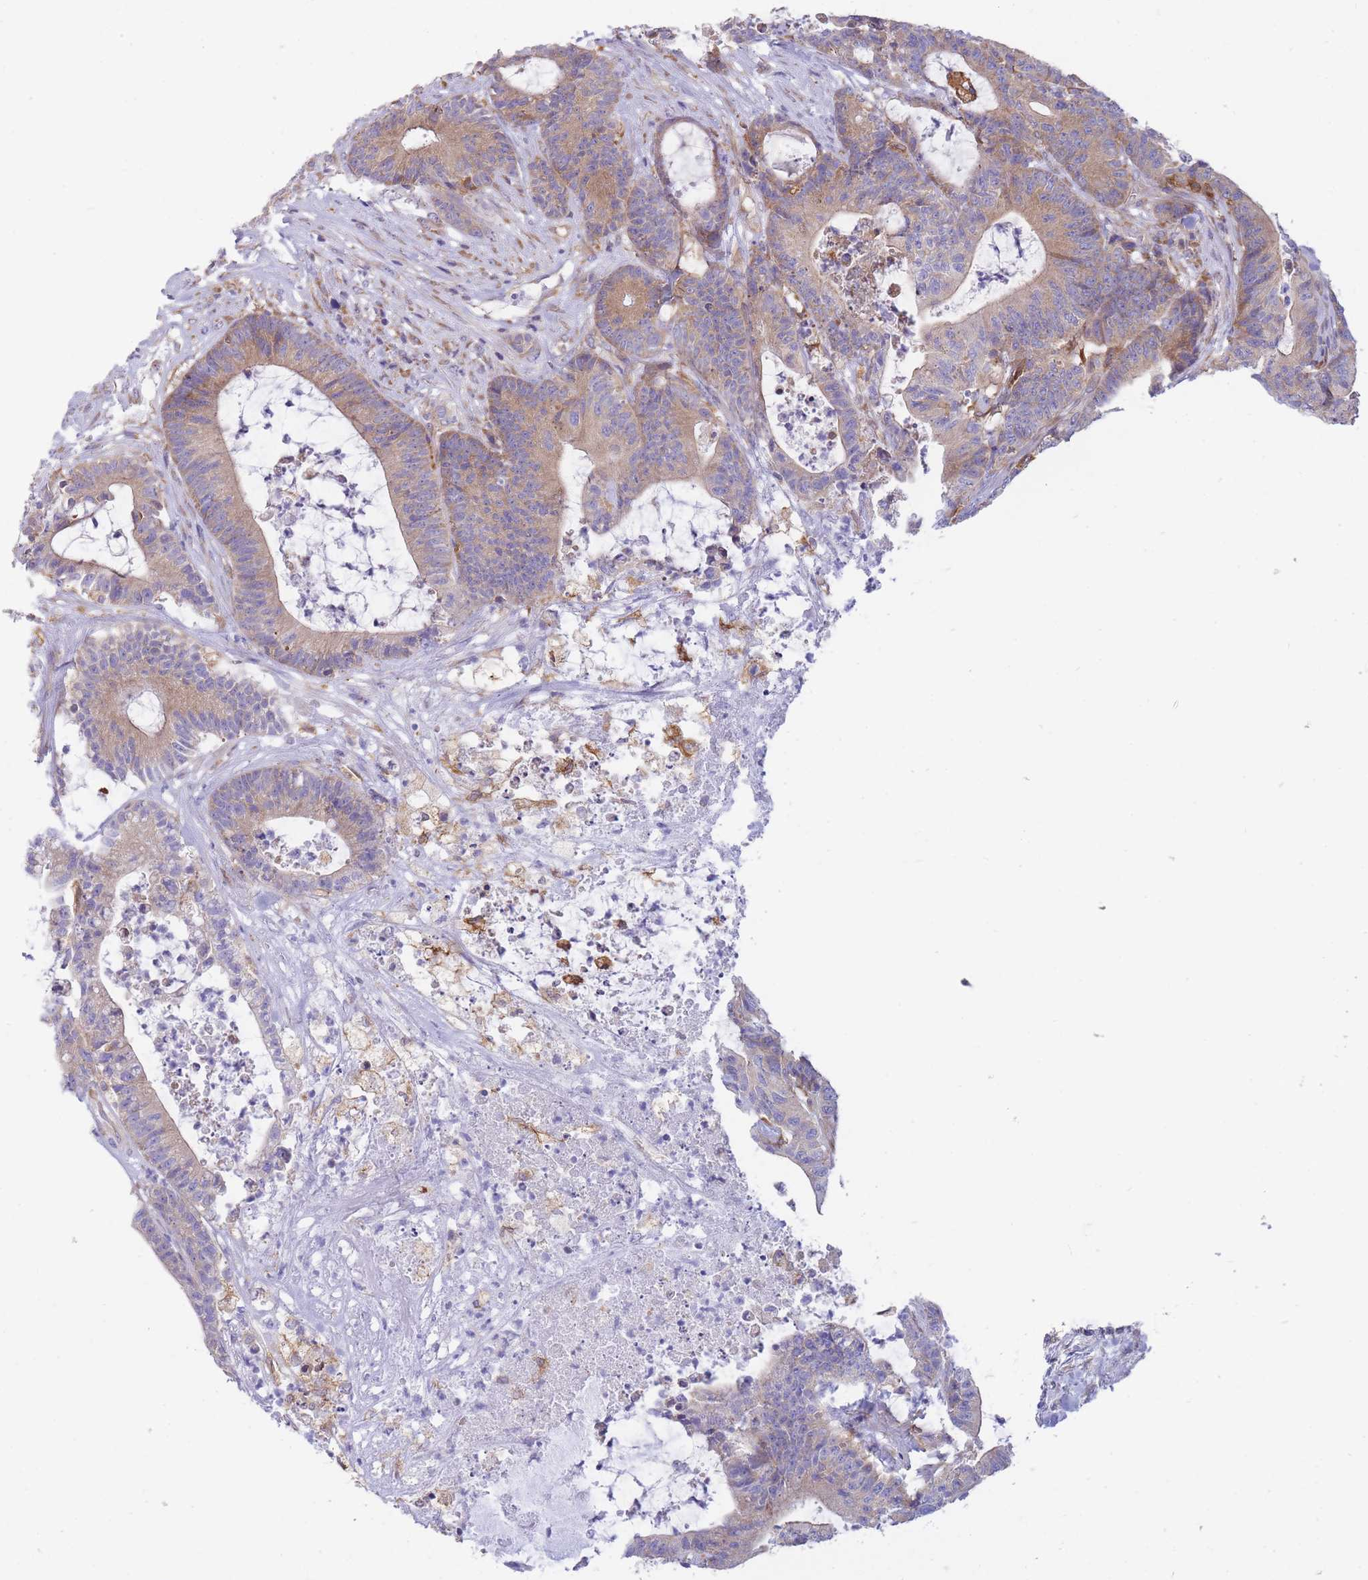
{"staining": {"intensity": "moderate", "quantity": "25%-75%", "location": "cytoplasmic/membranous"}, "tissue": "colorectal cancer", "cell_type": "Tumor cells", "image_type": "cancer", "snomed": [{"axis": "morphology", "description": "Adenocarcinoma, NOS"}, {"axis": "topography", "description": "Colon"}], "caption": "This micrograph demonstrates colorectal adenocarcinoma stained with immunohistochemistry (IHC) to label a protein in brown. The cytoplasmic/membranous of tumor cells show moderate positivity for the protein. Nuclei are counter-stained blue.", "gene": "SH2B2", "patient": {"sex": "female", "age": 84}}